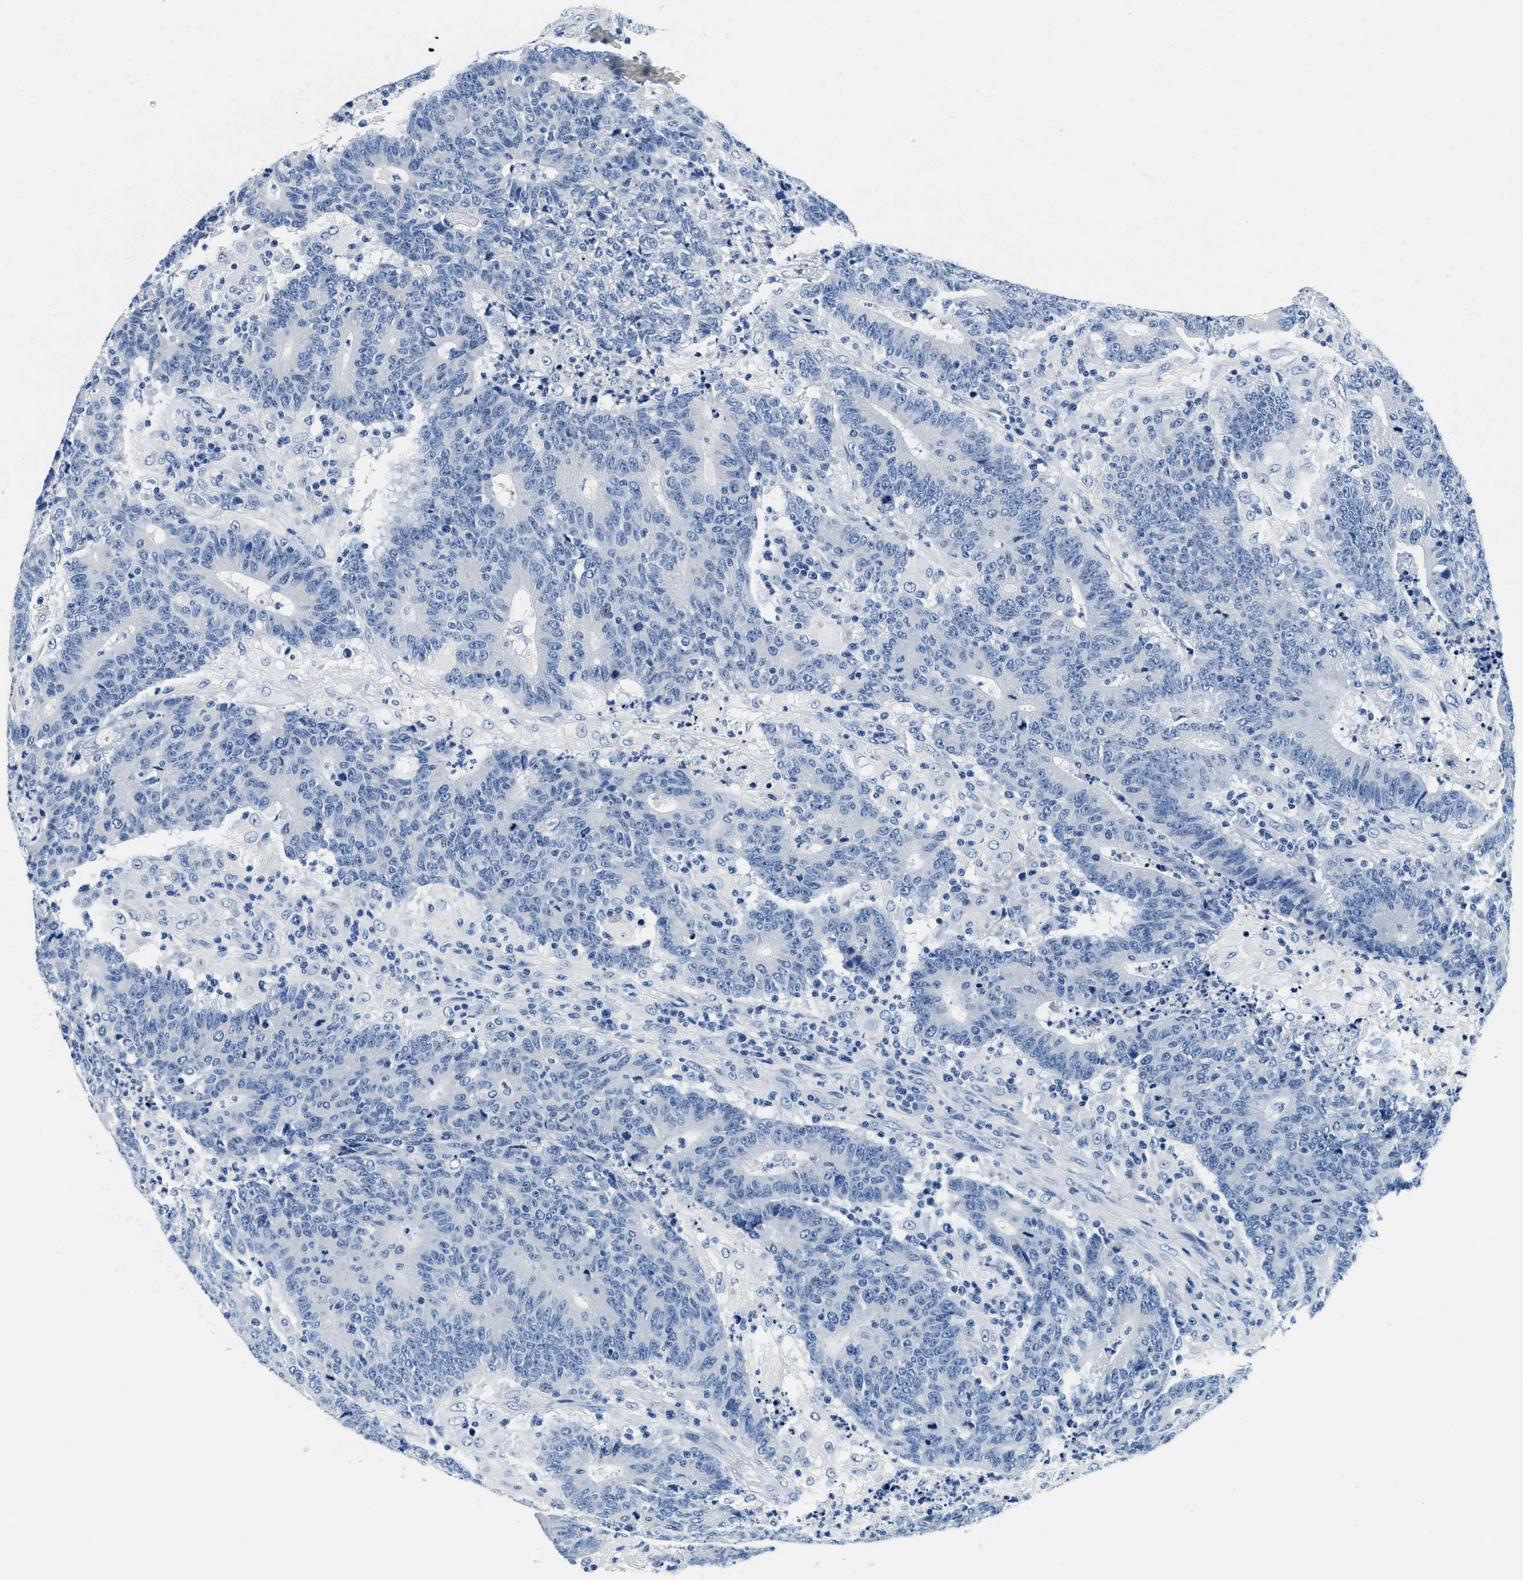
{"staining": {"intensity": "negative", "quantity": "none", "location": "none"}, "tissue": "colorectal cancer", "cell_type": "Tumor cells", "image_type": "cancer", "snomed": [{"axis": "morphology", "description": "Normal tissue, NOS"}, {"axis": "morphology", "description": "Adenocarcinoma, NOS"}, {"axis": "topography", "description": "Colon"}], "caption": "Protein analysis of colorectal adenocarcinoma shows no significant expression in tumor cells.", "gene": "GSTM3", "patient": {"sex": "female", "age": 75}}